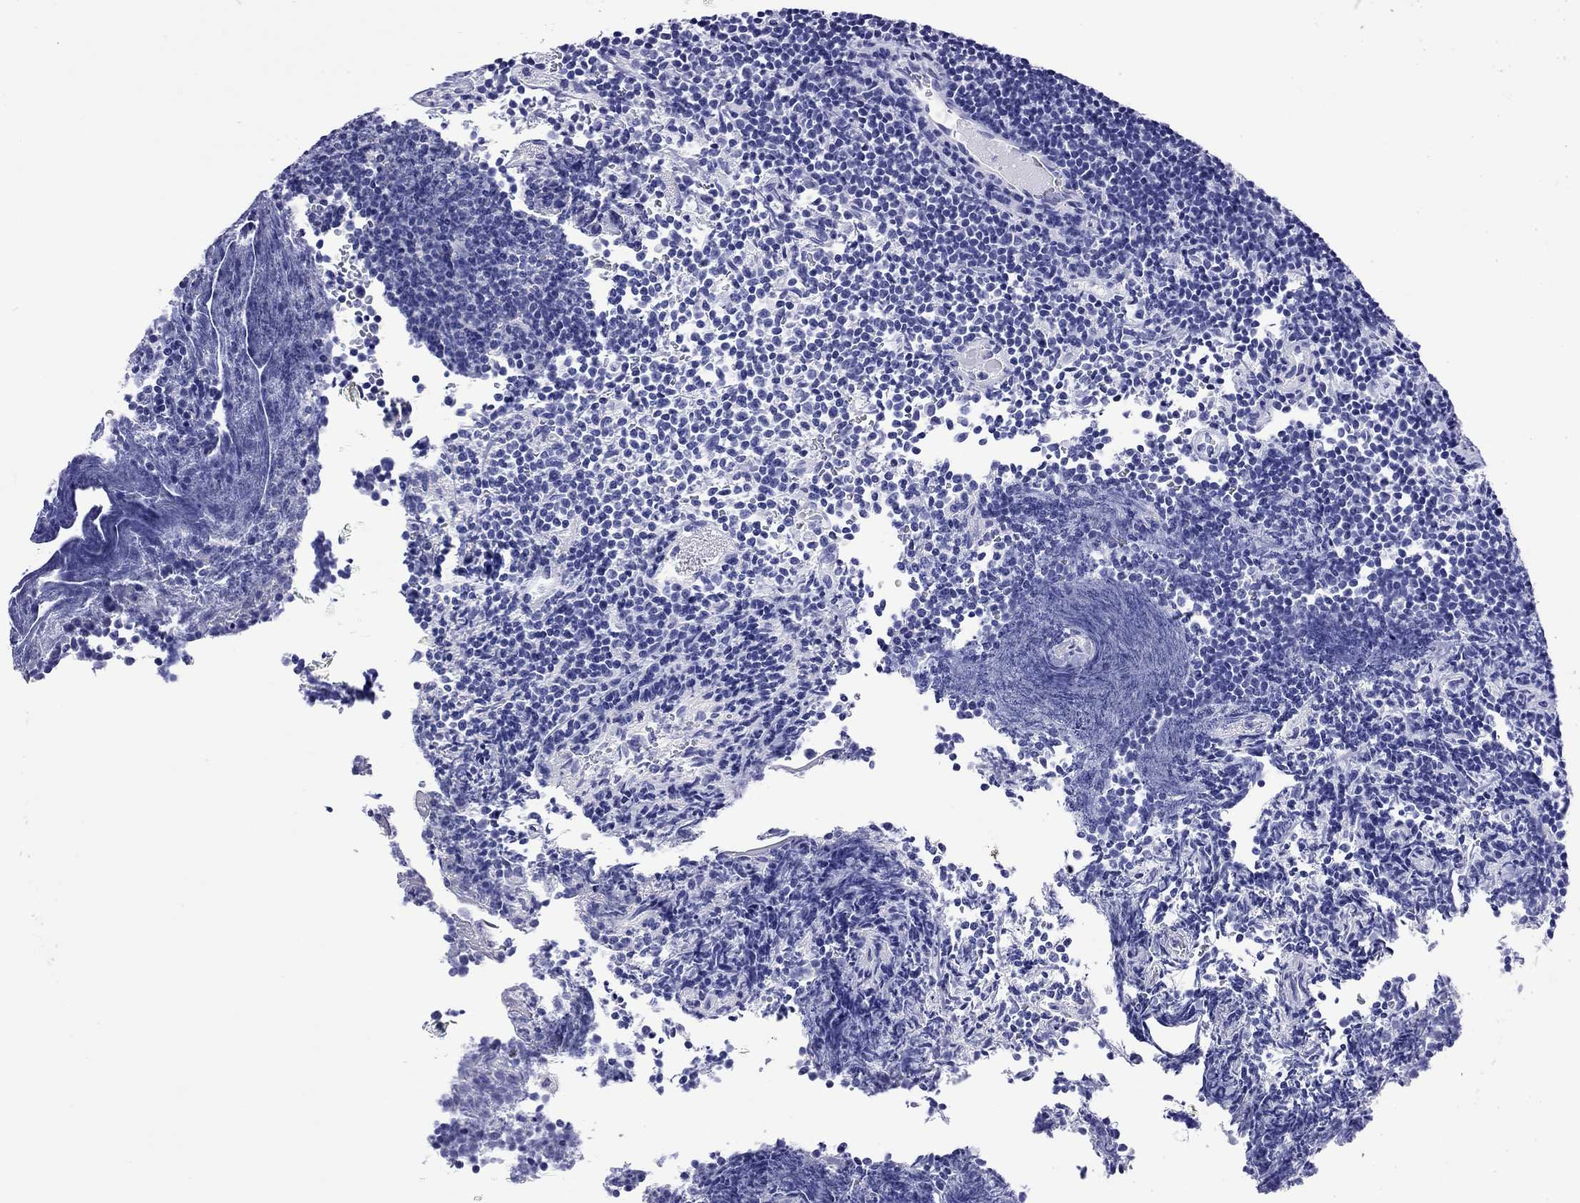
{"staining": {"intensity": "negative", "quantity": "none", "location": "none"}, "tissue": "lymphoma", "cell_type": "Tumor cells", "image_type": "cancer", "snomed": [{"axis": "morphology", "description": "Malignant lymphoma, non-Hodgkin's type, Low grade"}, {"axis": "topography", "description": "Brain"}], "caption": "Immunohistochemical staining of human lymphoma reveals no significant expression in tumor cells. (Stains: DAB (3,3'-diaminobenzidine) immunohistochemistry (IHC) with hematoxylin counter stain, Microscopy: brightfield microscopy at high magnification).", "gene": "FIGLA", "patient": {"sex": "female", "age": 66}}